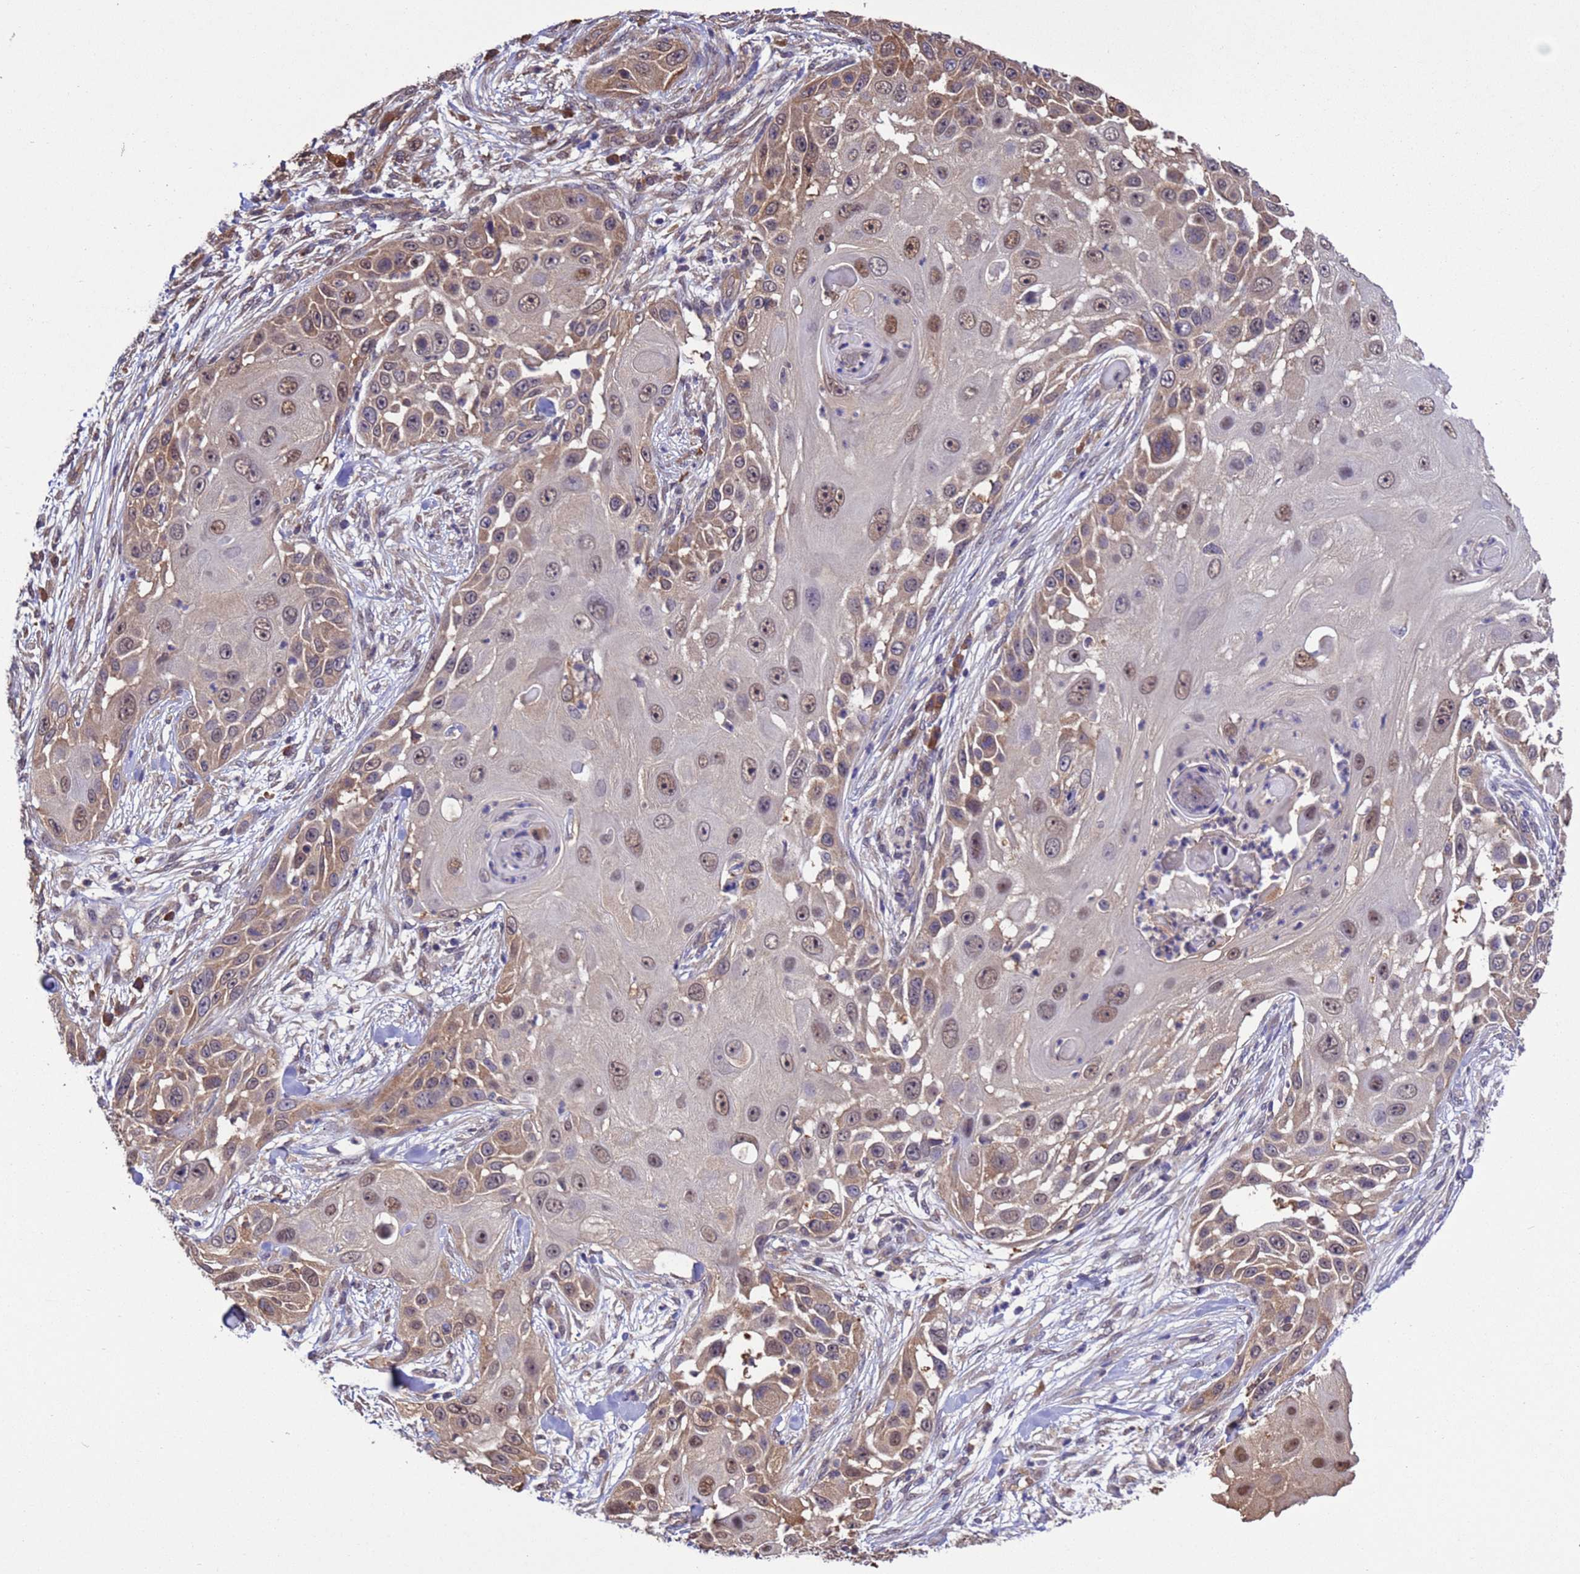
{"staining": {"intensity": "moderate", "quantity": ">75%", "location": "cytoplasmic/membranous,nuclear"}, "tissue": "skin cancer", "cell_type": "Tumor cells", "image_type": "cancer", "snomed": [{"axis": "morphology", "description": "Squamous cell carcinoma, NOS"}, {"axis": "topography", "description": "Skin"}], "caption": "This micrograph shows immunohistochemistry staining of squamous cell carcinoma (skin), with medium moderate cytoplasmic/membranous and nuclear positivity in about >75% of tumor cells.", "gene": "ZFP69B", "patient": {"sex": "female", "age": 44}}